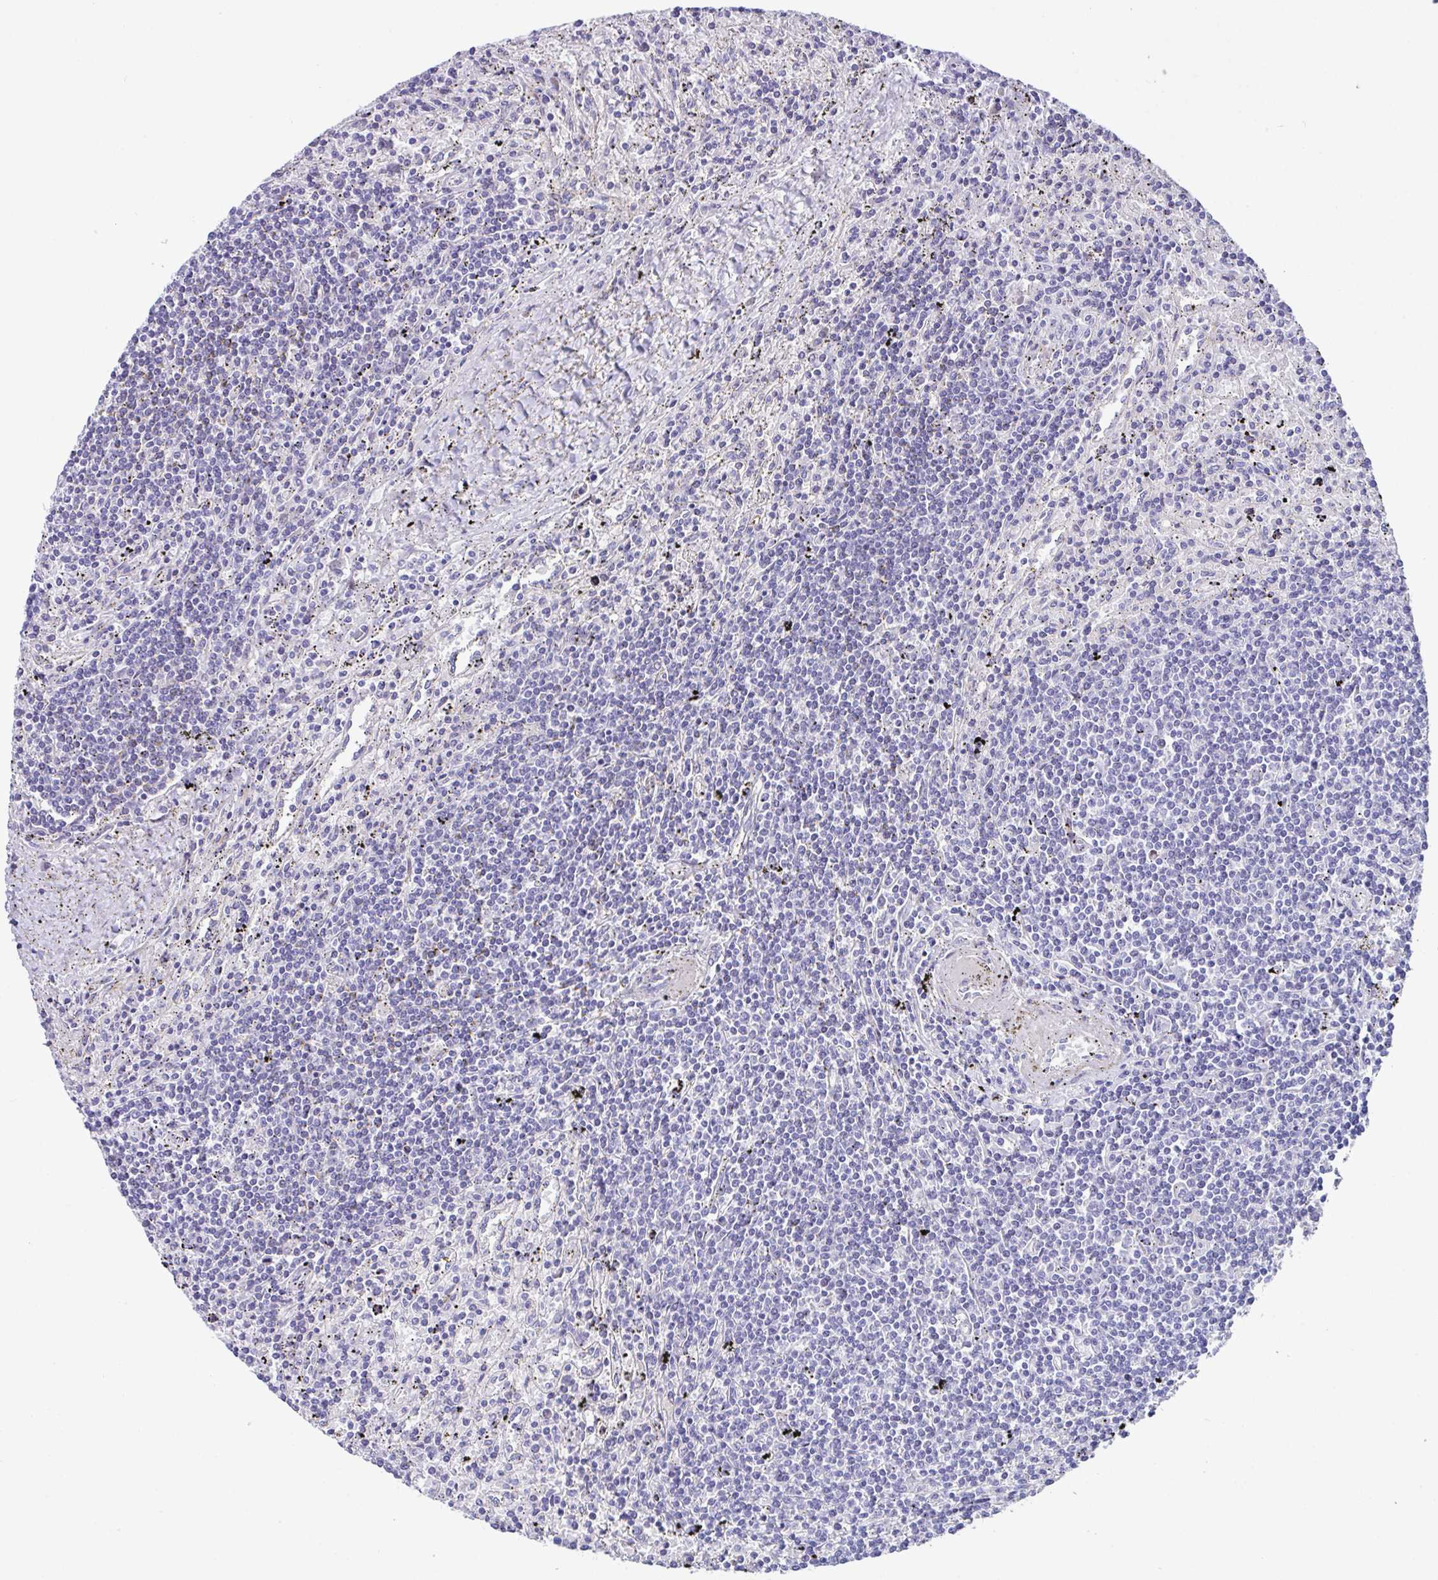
{"staining": {"intensity": "negative", "quantity": "none", "location": "none"}, "tissue": "lymphoma", "cell_type": "Tumor cells", "image_type": "cancer", "snomed": [{"axis": "morphology", "description": "Malignant lymphoma, non-Hodgkin's type, Low grade"}, {"axis": "topography", "description": "Spleen"}], "caption": "High power microscopy micrograph of an immunohistochemistry micrograph of lymphoma, revealing no significant expression in tumor cells.", "gene": "ZNF713", "patient": {"sex": "male", "age": 76}}